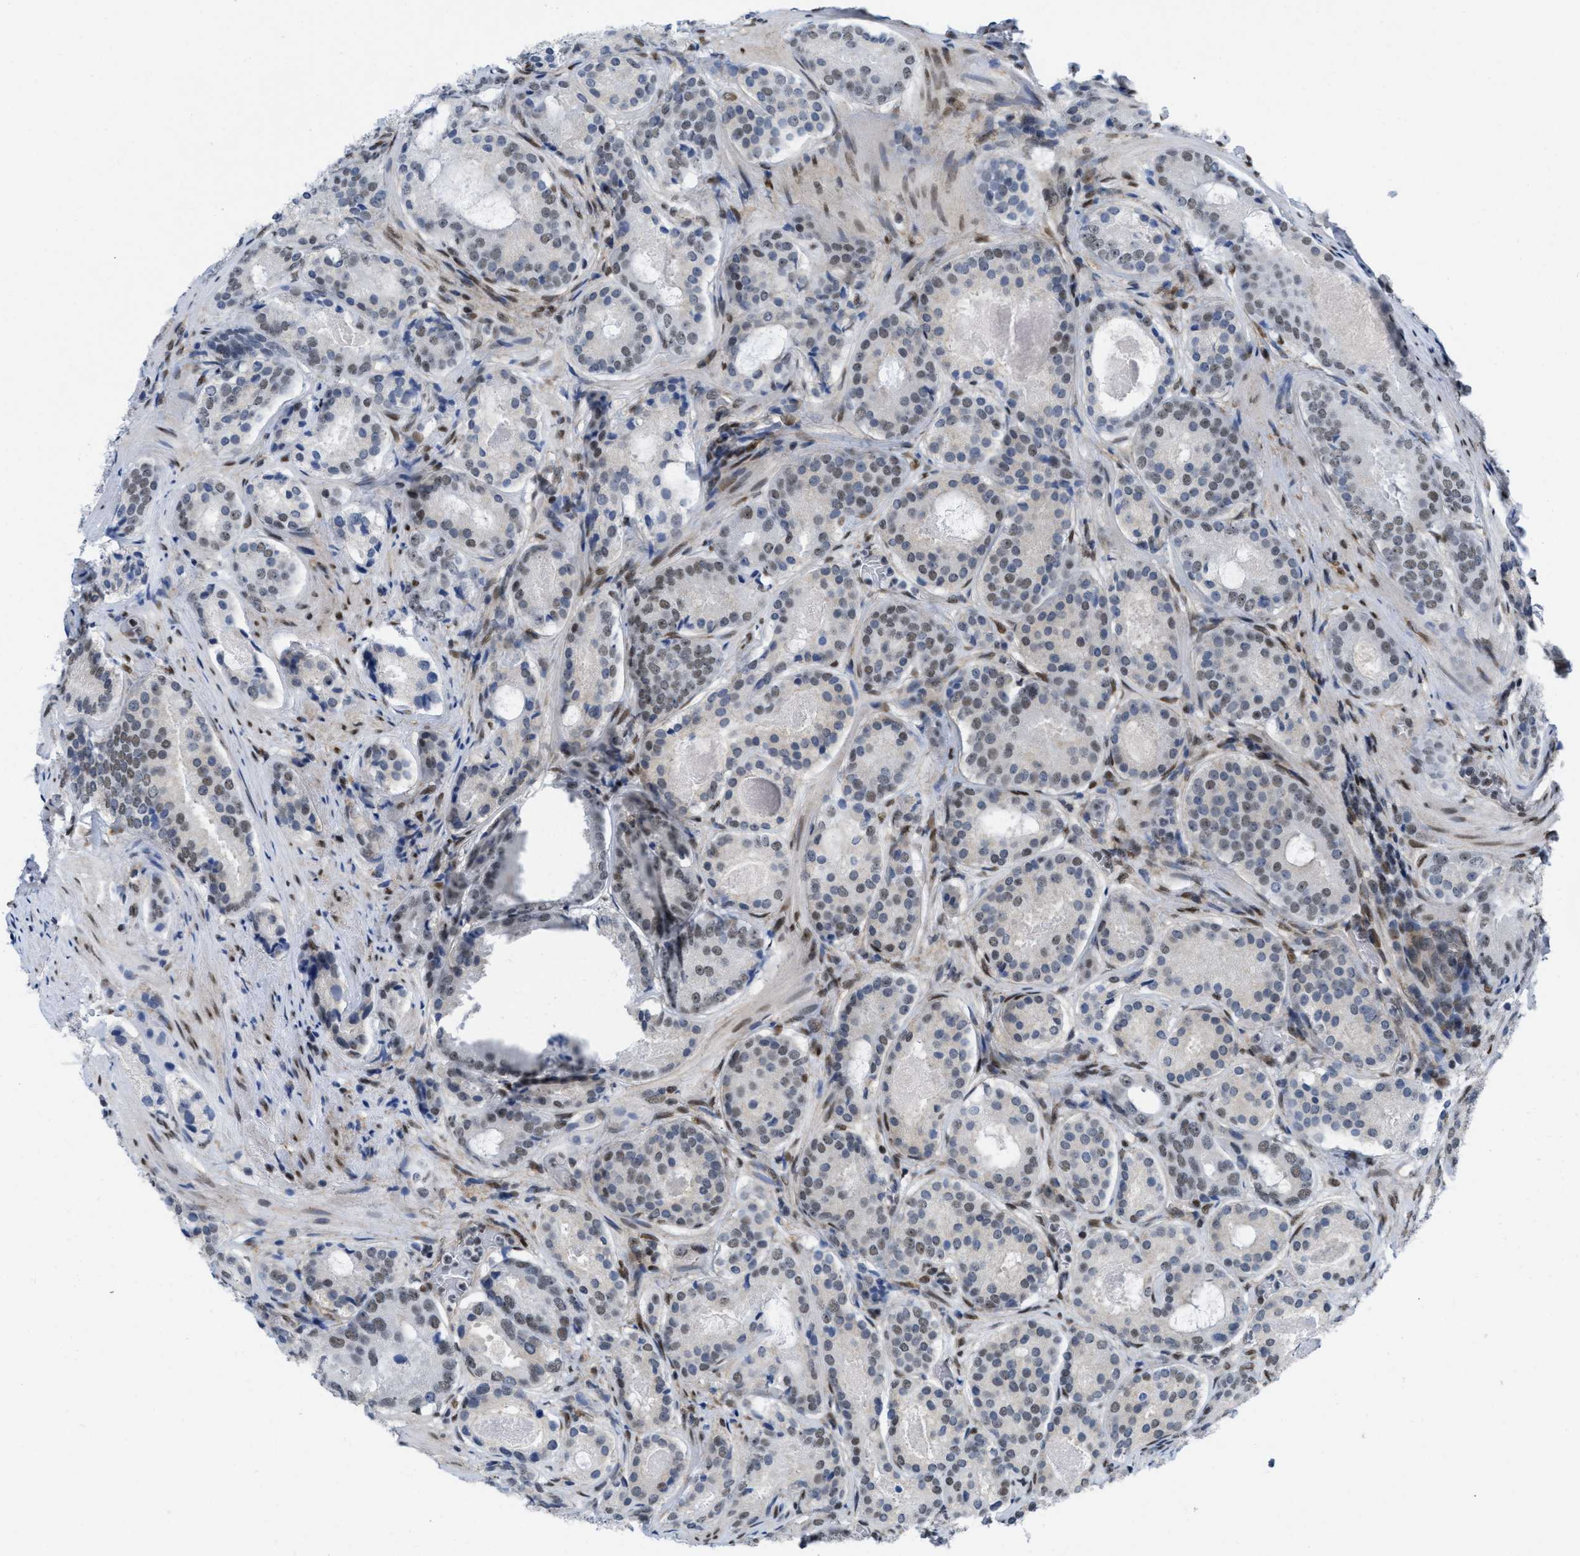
{"staining": {"intensity": "weak", "quantity": "25%-75%", "location": "nuclear"}, "tissue": "prostate cancer", "cell_type": "Tumor cells", "image_type": "cancer", "snomed": [{"axis": "morphology", "description": "Adenocarcinoma, Low grade"}, {"axis": "topography", "description": "Prostate"}], "caption": "The histopathology image exhibits staining of low-grade adenocarcinoma (prostate), revealing weak nuclear protein staining (brown color) within tumor cells. (Brightfield microscopy of DAB IHC at high magnification).", "gene": "MIER1", "patient": {"sex": "male", "age": 69}}